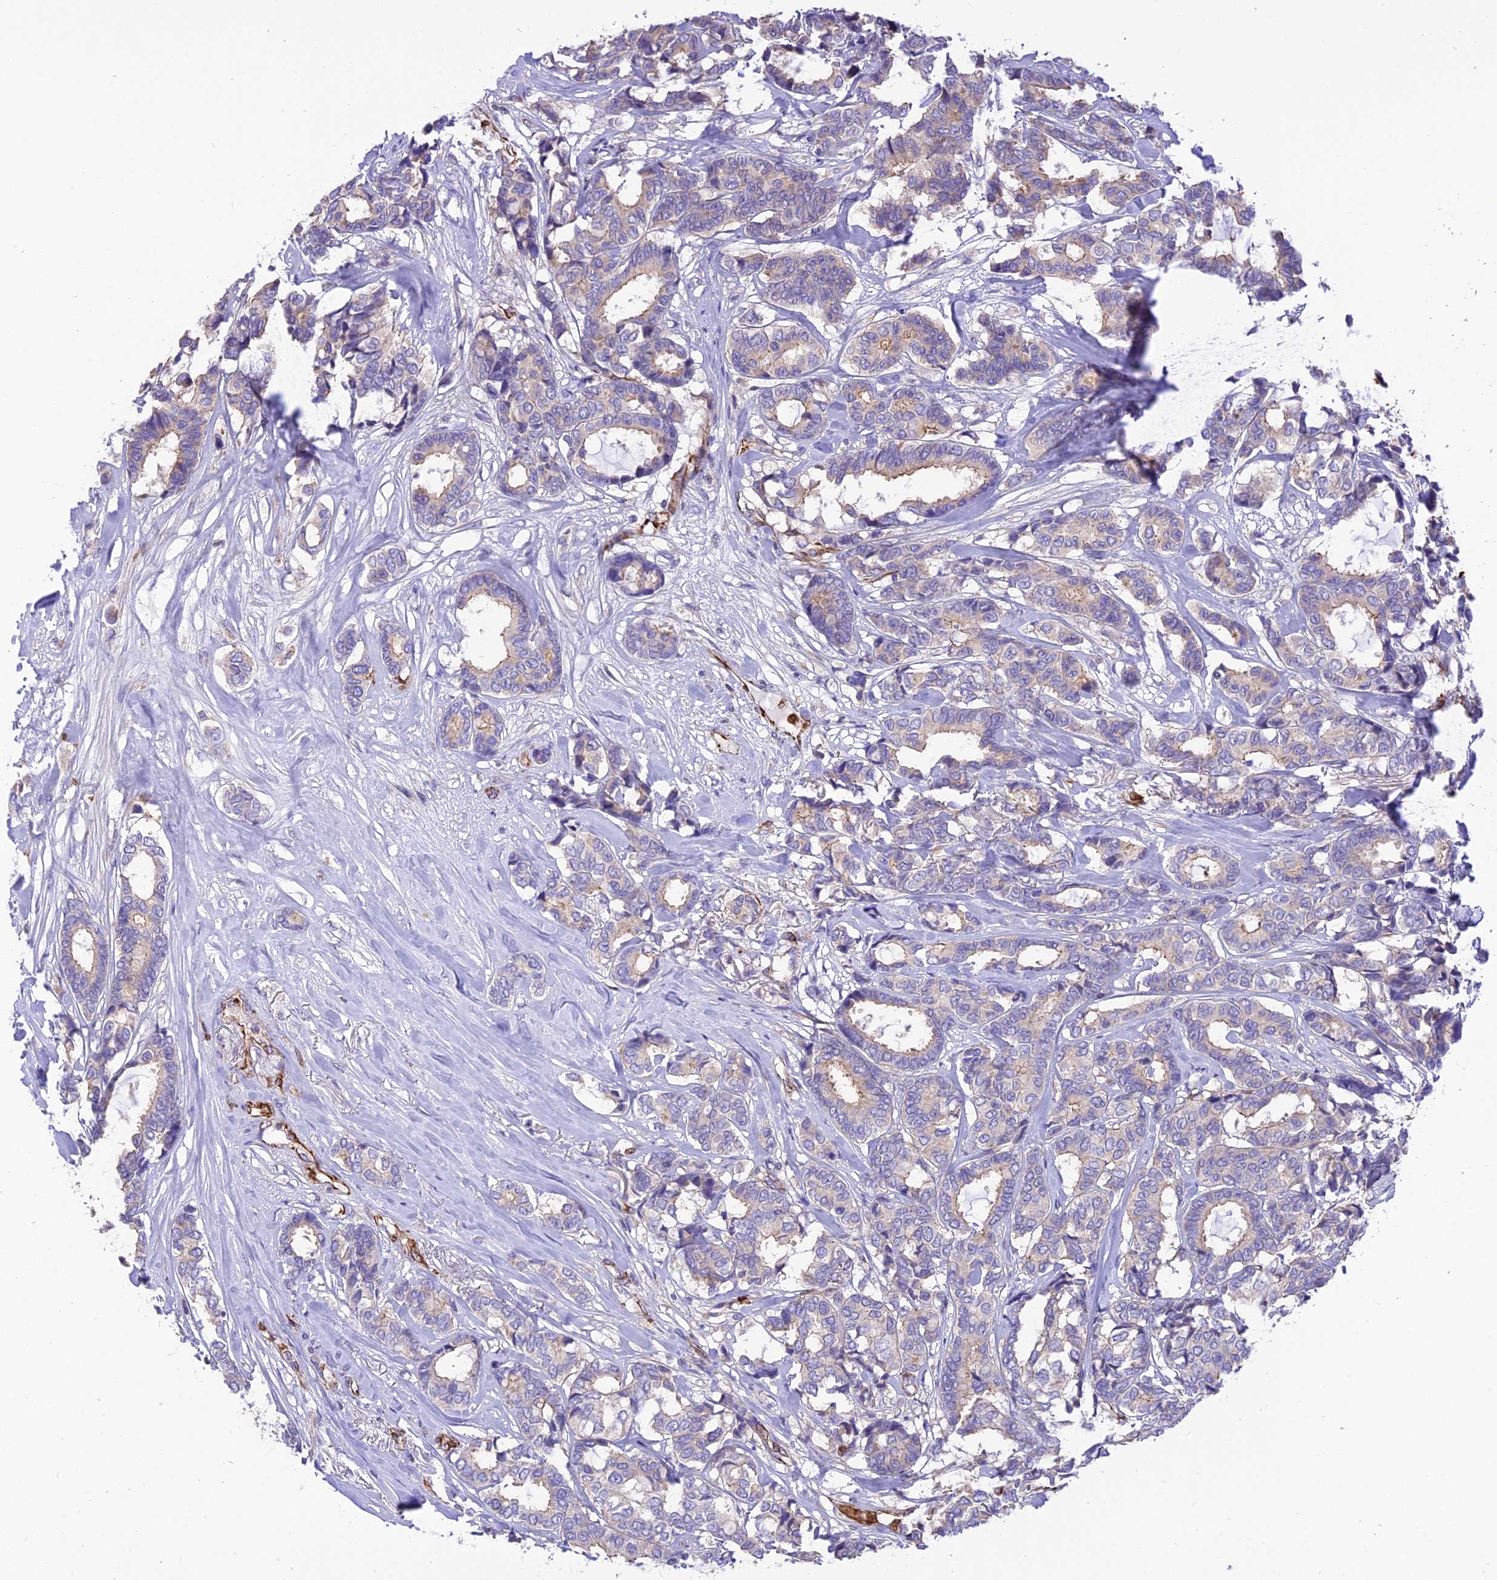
{"staining": {"intensity": "weak", "quantity": "<25%", "location": "cytoplasmic/membranous"}, "tissue": "breast cancer", "cell_type": "Tumor cells", "image_type": "cancer", "snomed": [{"axis": "morphology", "description": "Duct carcinoma"}, {"axis": "topography", "description": "Breast"}], "caption": "Protein analysis of intraductal carcinoma (breast) reveals no significant staining in tumor cells. The staining is performed using DAB brown chromogen with nuclei counter-stained in using hematoxylin.", "gene": "TTC4", "patient": {"sex": "female", "age": 87}}